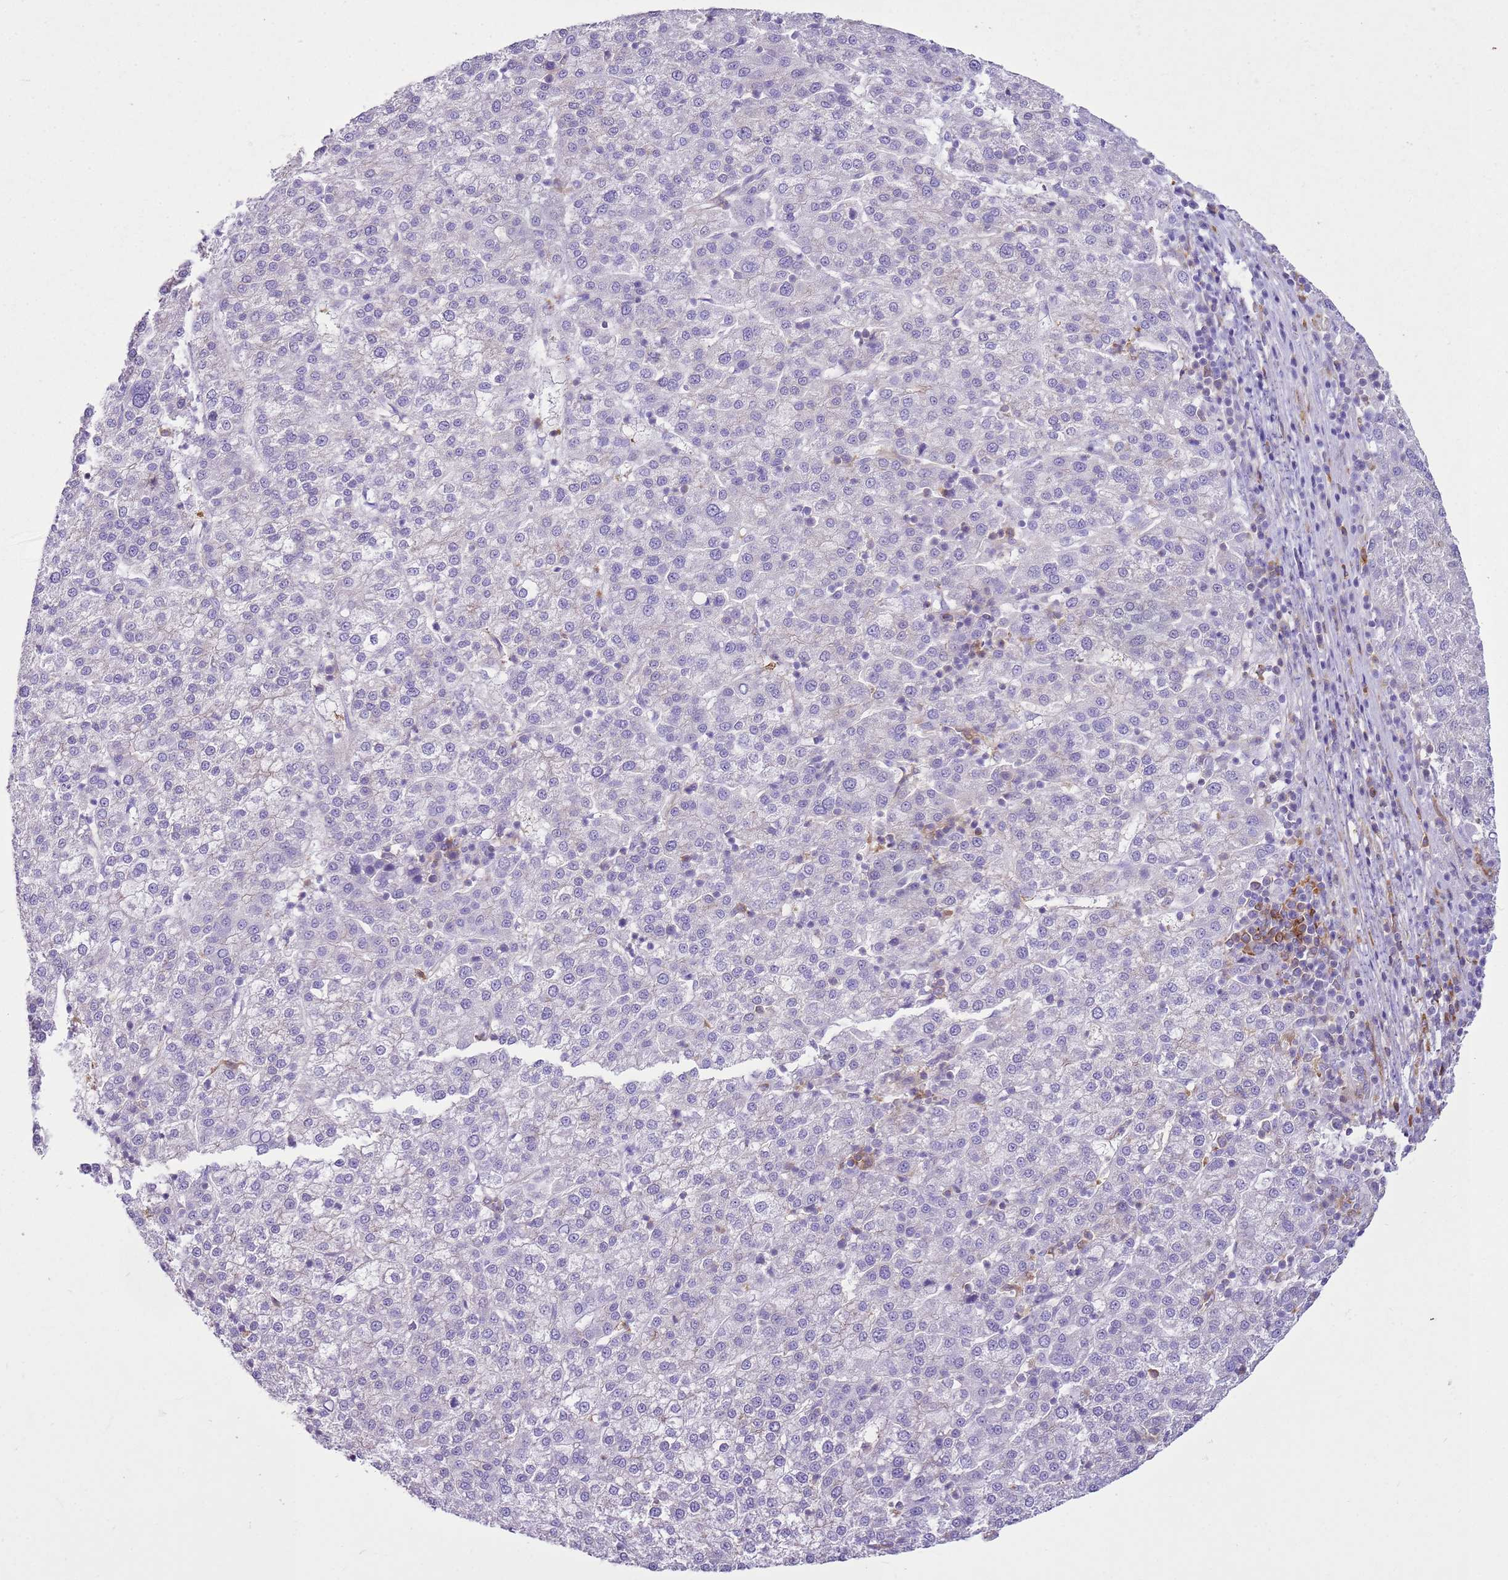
{"staining": {"intensity": "weak", "quantity": "<25%", "location": "cytoplasmic/membranous"}, "tissue": "liver cancer", "cell_type": "Tumor cells", "image_type": "cancer", "snomed": [{"axis": "morphology", "description": "Carcinoma, Hepatocellular, NOS"}, {"axis": "topography", "description": "Liver"}], "caption": "Tumor cells are negative for protein expression in human liver cancer.", "gene": "SNX21", "patient": {"sex": "female", "age": 58}}